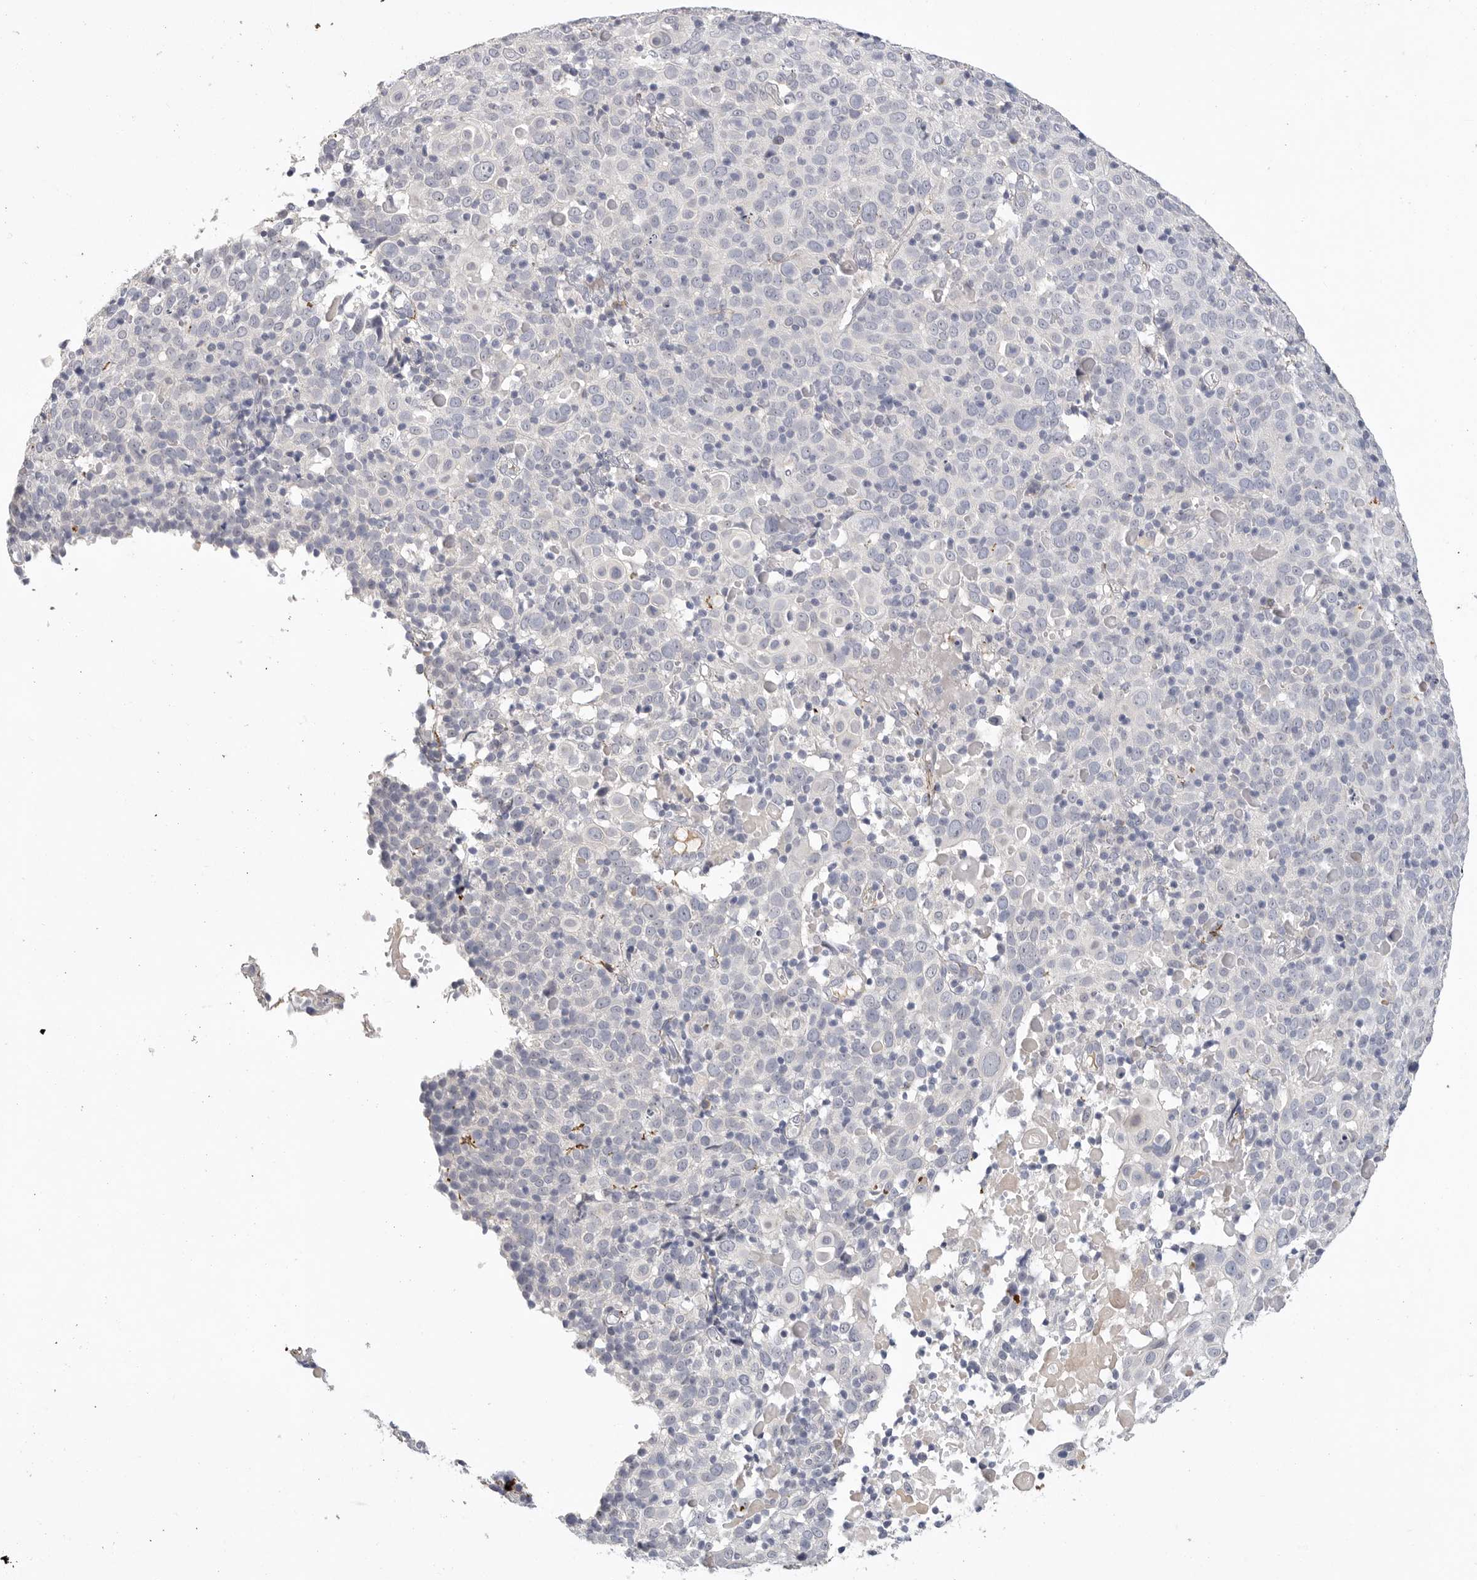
{"staining": {"intensity": "negative", "quantity": "none", "location": "none"}, "tissue": "cervical cancer", "cell_type": "Tumor cells", "image_type": "cancer", "snomed": [{"axis": "morphology", "description": "Squamous cell carcinoma, NOS"}, {"axis": "topography", "description": "Cervix"}], "caption": "An image of cervical cancer (squamous cell carcinoma) stained for a protein exhibits no brown staining in tumor cells. The staining was performed using DAB (3,3'-diaminobenzidine) to visualize the protein expression in brown, while the nuclei were stained in blue with hematoxylin (Magnification: 20x).", "gene": "FBN2", "patient": {"sex": "female", "age": 74}}